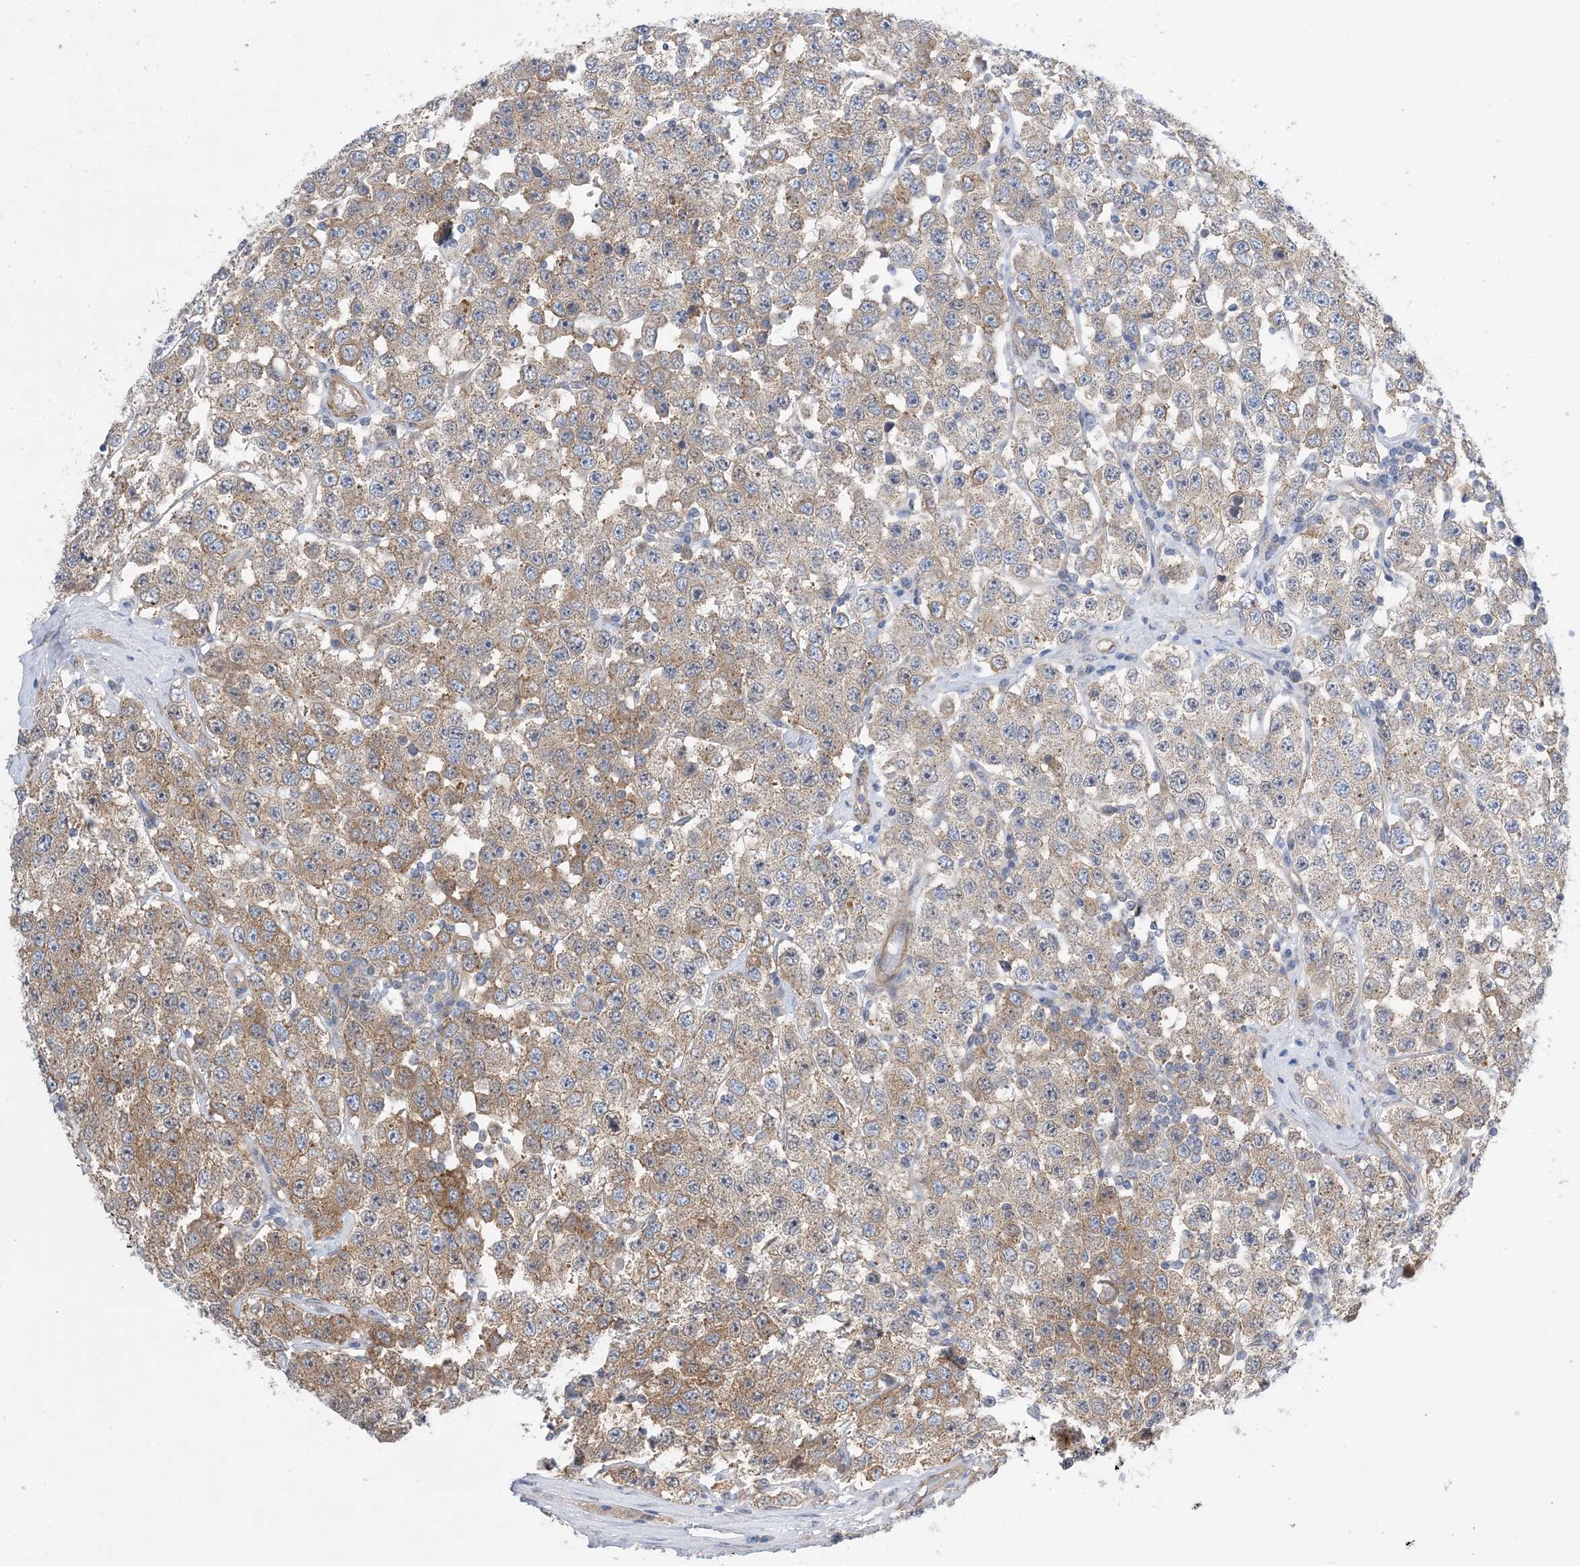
{"staining": {"intensity": "strong", "quantity": "25%-75%", "location": "cytoplasmic/membranous"}, "tissue": "testis cancer", "cell_type": "Tumor cells", "image_type": "cancer", "snomed": [{"axis": "morphology", "description": "Seminoma, NOS"}, {"axis": "topography", "description": "Testis"}], "caption": "Testis seminoma stained with a protein marker demonstrates strong staining in tumor cells.", "gene": "EHBP1", "patient": {"sex": "male", "age": 28}}